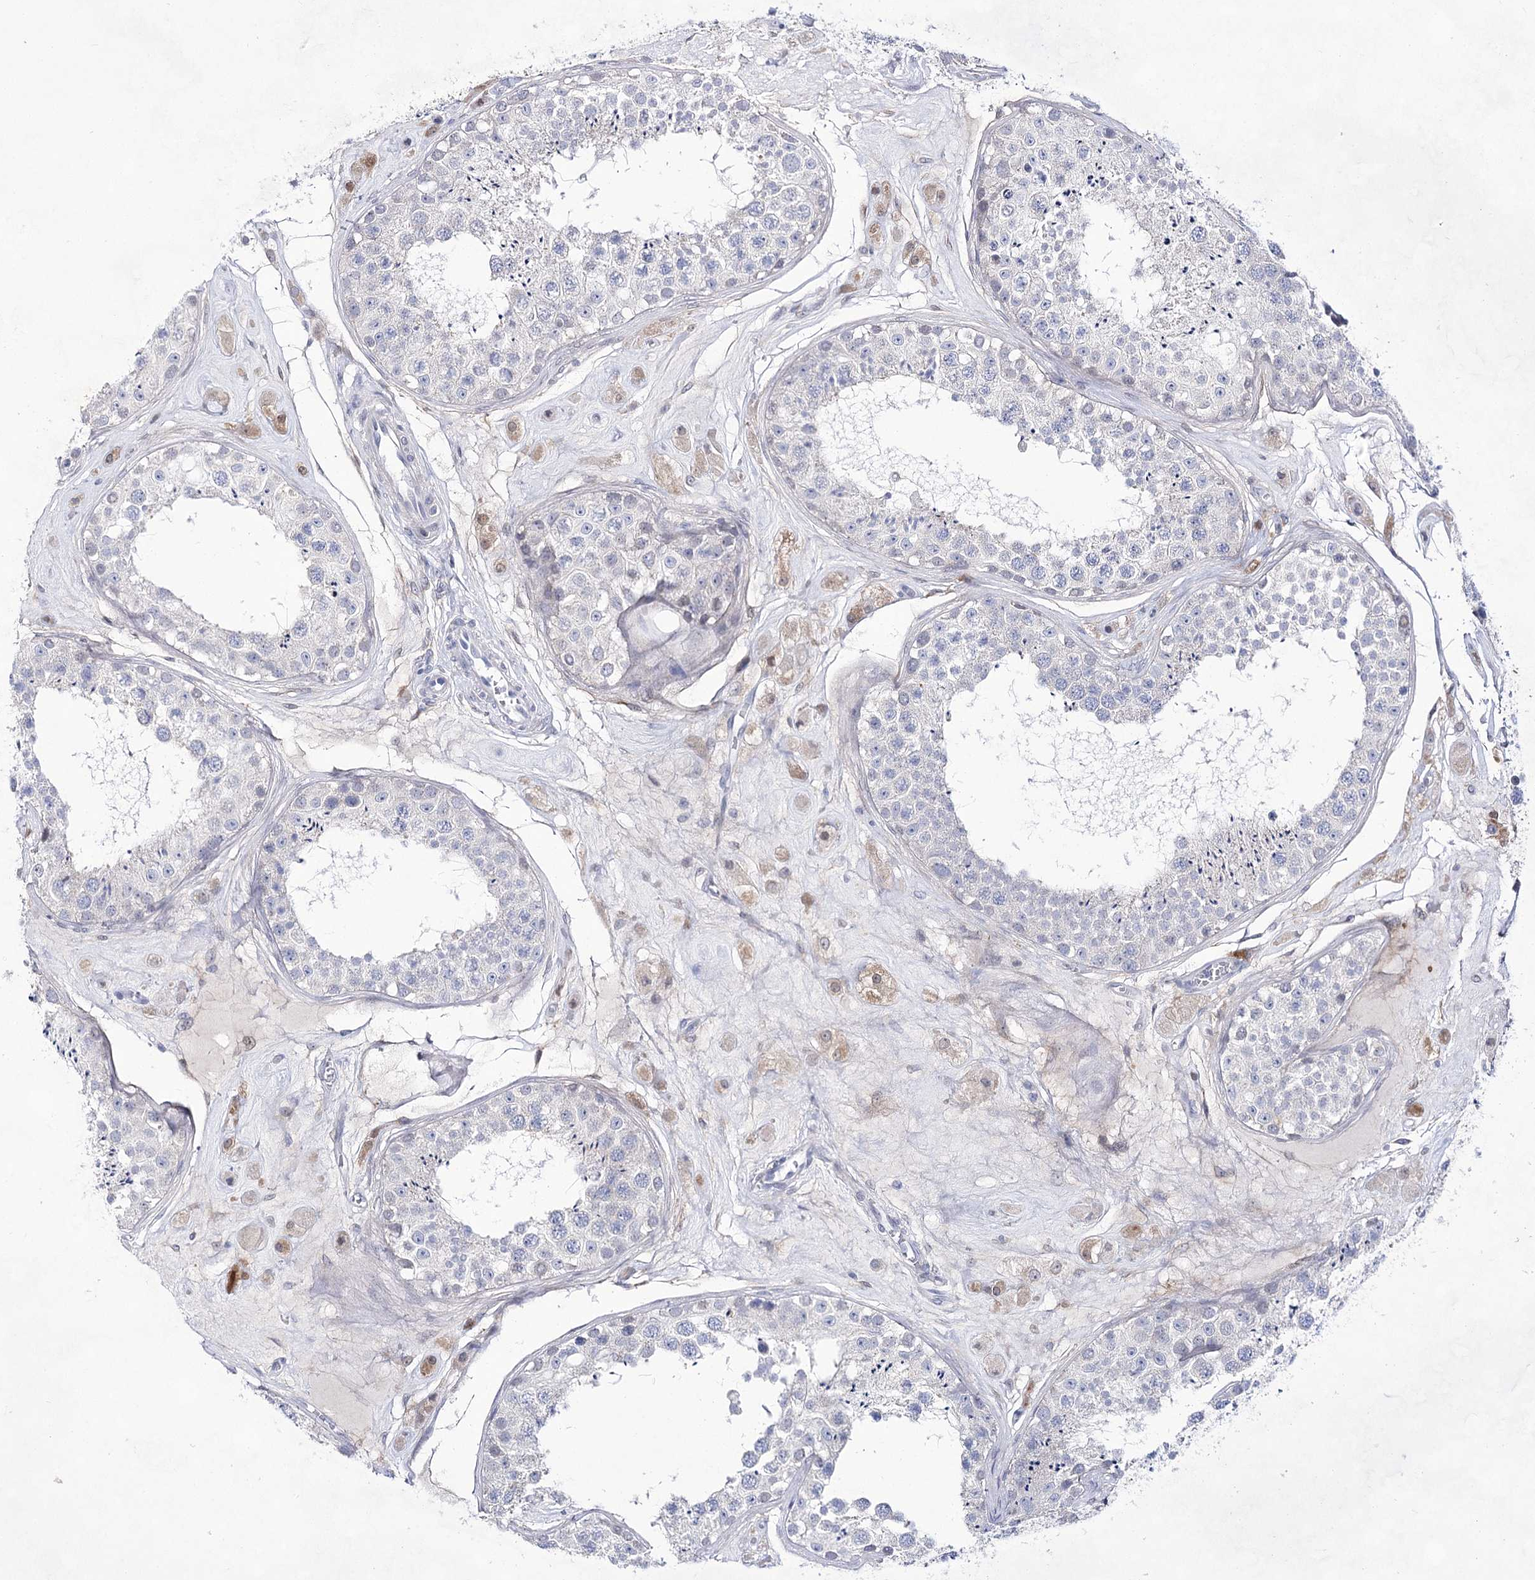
{"staining": {"intensity": "negative", "quantity": "none", "location": "none"}, "tissue": "testis", "cell_type": "Cells in seminiferous ducts", "image_type": "normal", "snomed": [{"axis": "morphology", "description": "Normal tissue, NOS"}, {"axis": "topography", "description": "Testis"}], "caption": "Cells in seminiferous ducts show no significant protein staining in normal testis.", "gene": "UGDH", "patient": {"sex": "male", "age": 25}}